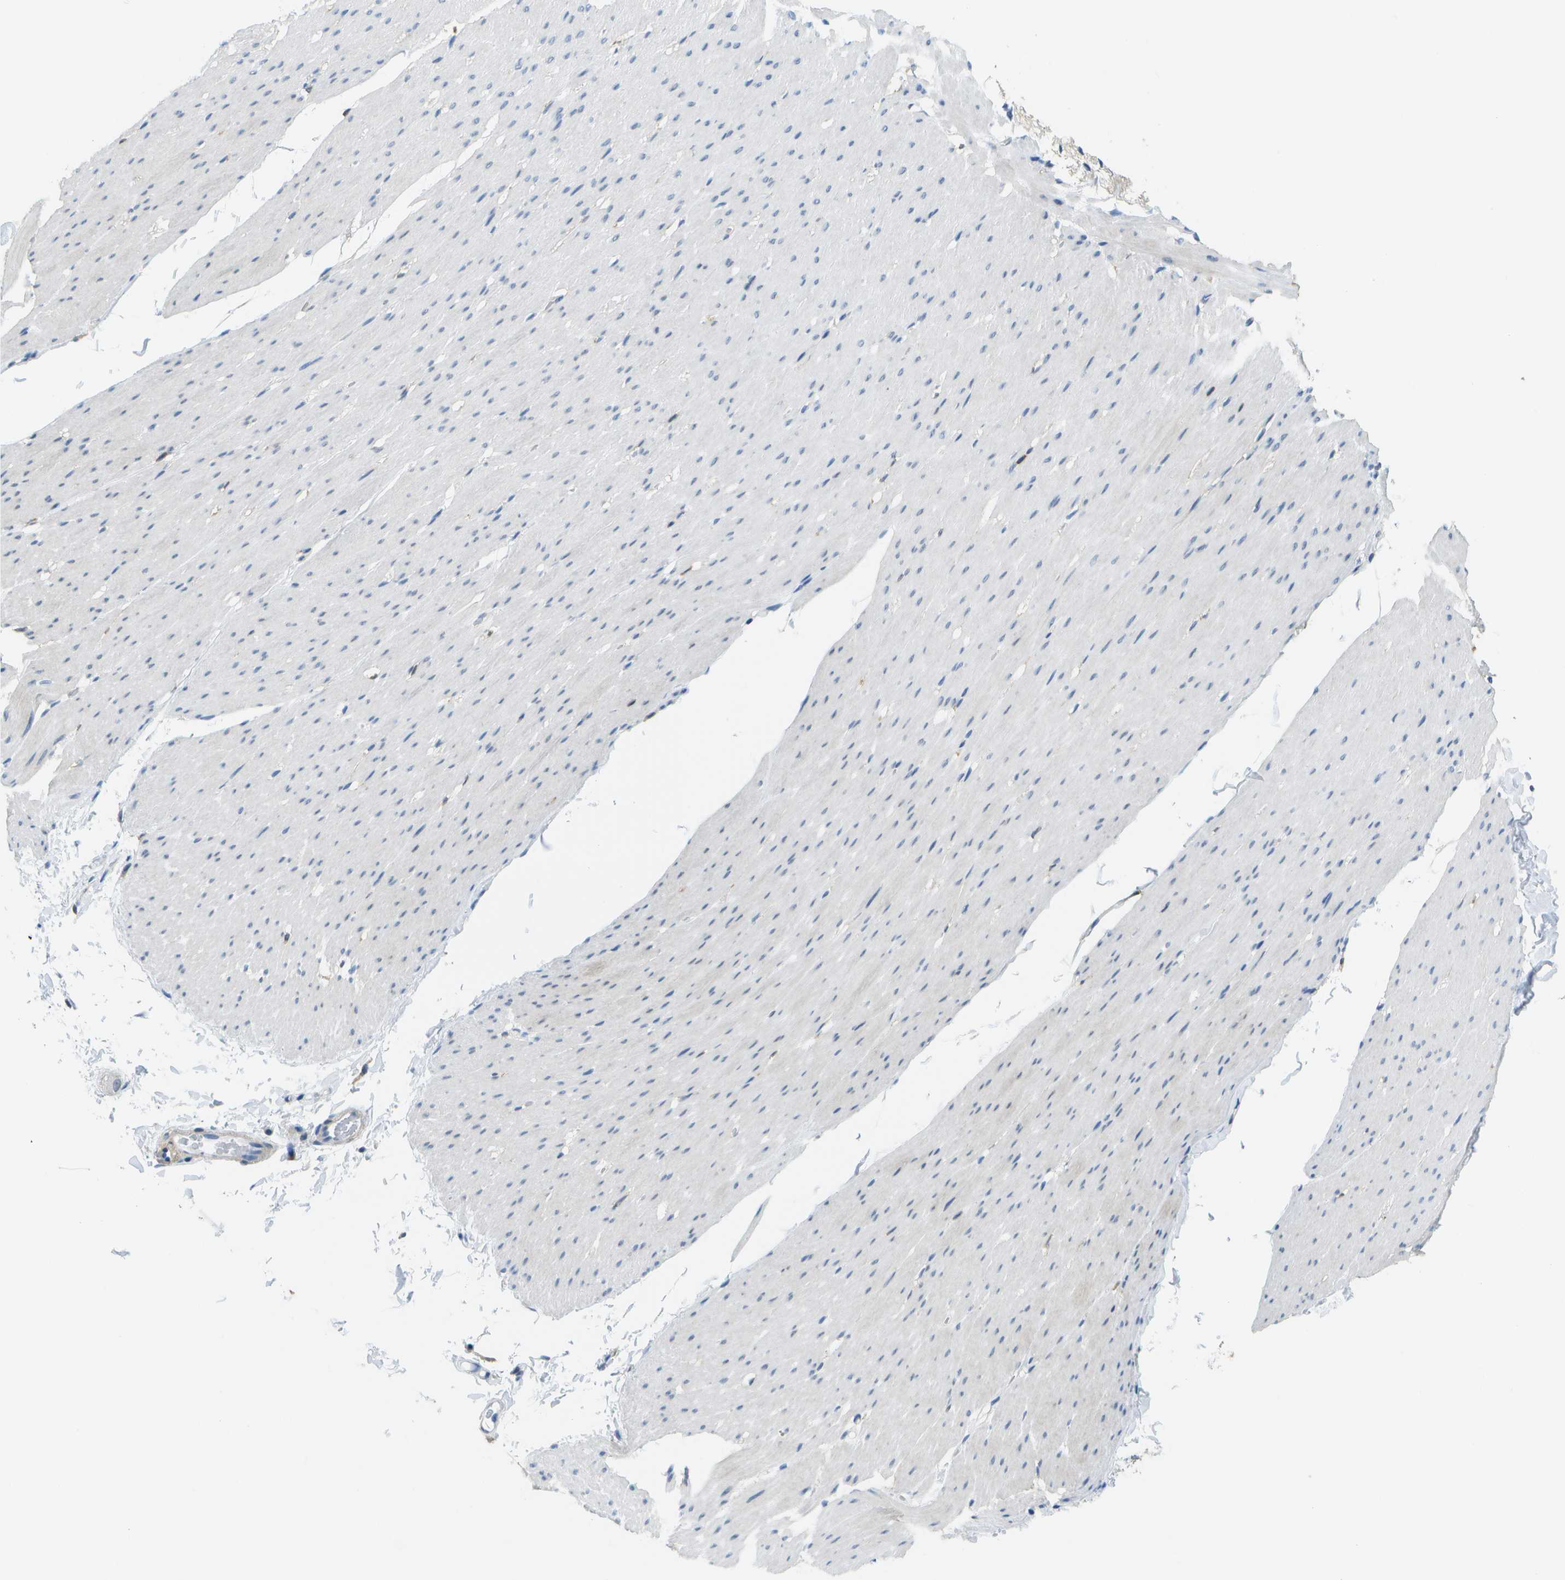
{"staining": {"intensity": "weak", "quantity": "<25%", "location": "cytoplasmic/membranous"}, "tissue": "smooth muscle", "cell_type": "Smooth muscle cells", "image_type": "normal", "snomed": [{"axis": "morphology", "description": "Normal tissue, NOS"}, {"axis": "topography", "description": "Smooth muscle"}, {"axis": "topography", "description": "Colon"}], "caption": "This is an immunohistochemistry (IHC) histopathology image of normal smooth muscle. There is no positivity in smooth muscle cells.", "gene": "RCSD1", "patient": {"sex": "male", "age": 67}}